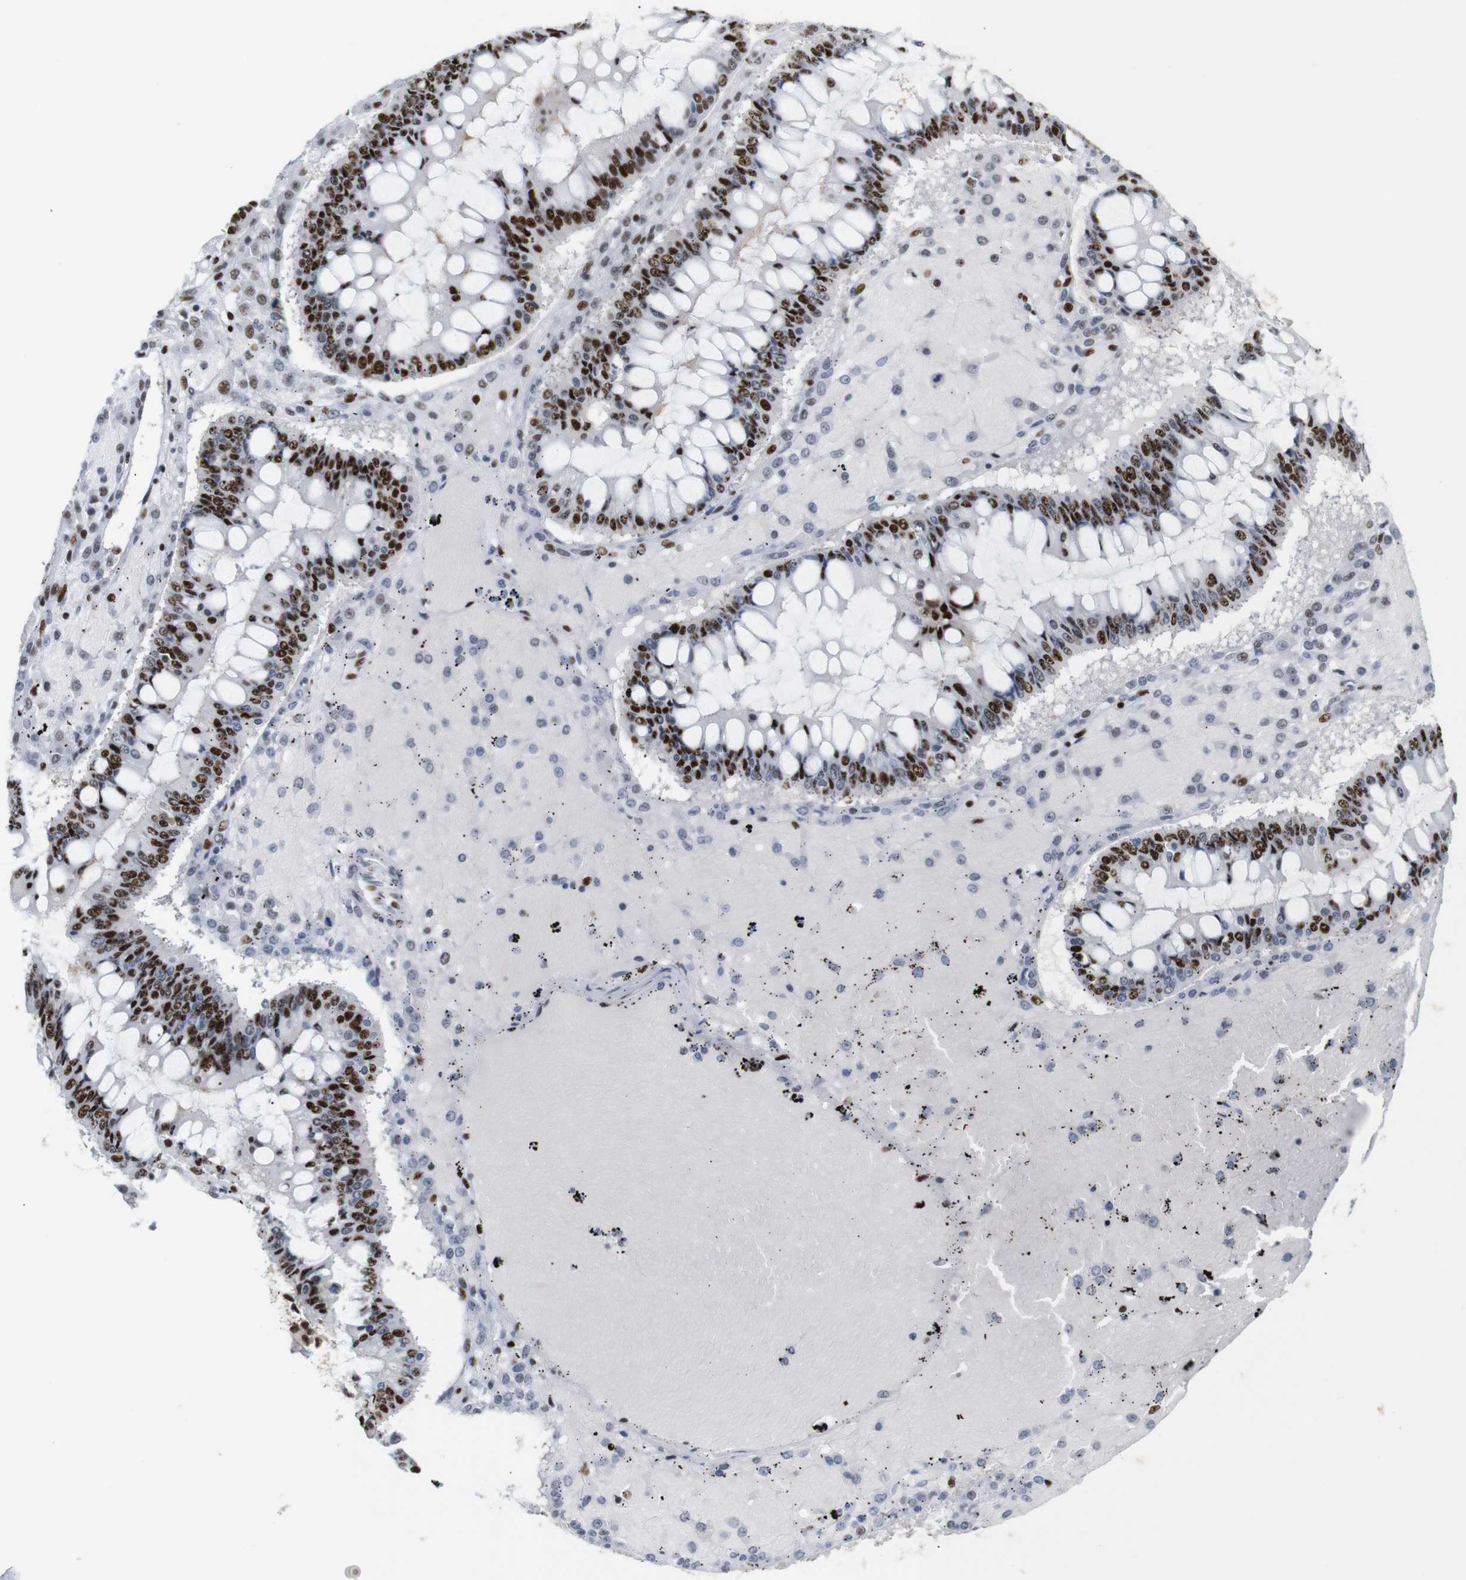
{"staining": {"intensity": "strong", "quantity": ">75%", "location": "nuclear"}, "tissue": "ovarian cancer", "cell_type": "Tumor cells", "image_type": "cancer", "snomed": [{"axis": "morphology", "description": "Cystadenocarcinoma, mucinous, NOS"}, {"axis": "topography", "description": "Ovary"}], "caption": "High-magnification brightfield microscopy of mucinous cystadenocarcinoma (ovarian) stained with DAB (brown) and counterstained with hematoxylin (blue). tumor cells exhibit strong nuclear positivity is present in approximately>75% of cells. The staining was performed using DAB, with brown indicating positive protein expression. Nuclei are stained blue with hematoxylin.", "gene": "TRA2B", "patient": {"sex": "female", "age": 73}}